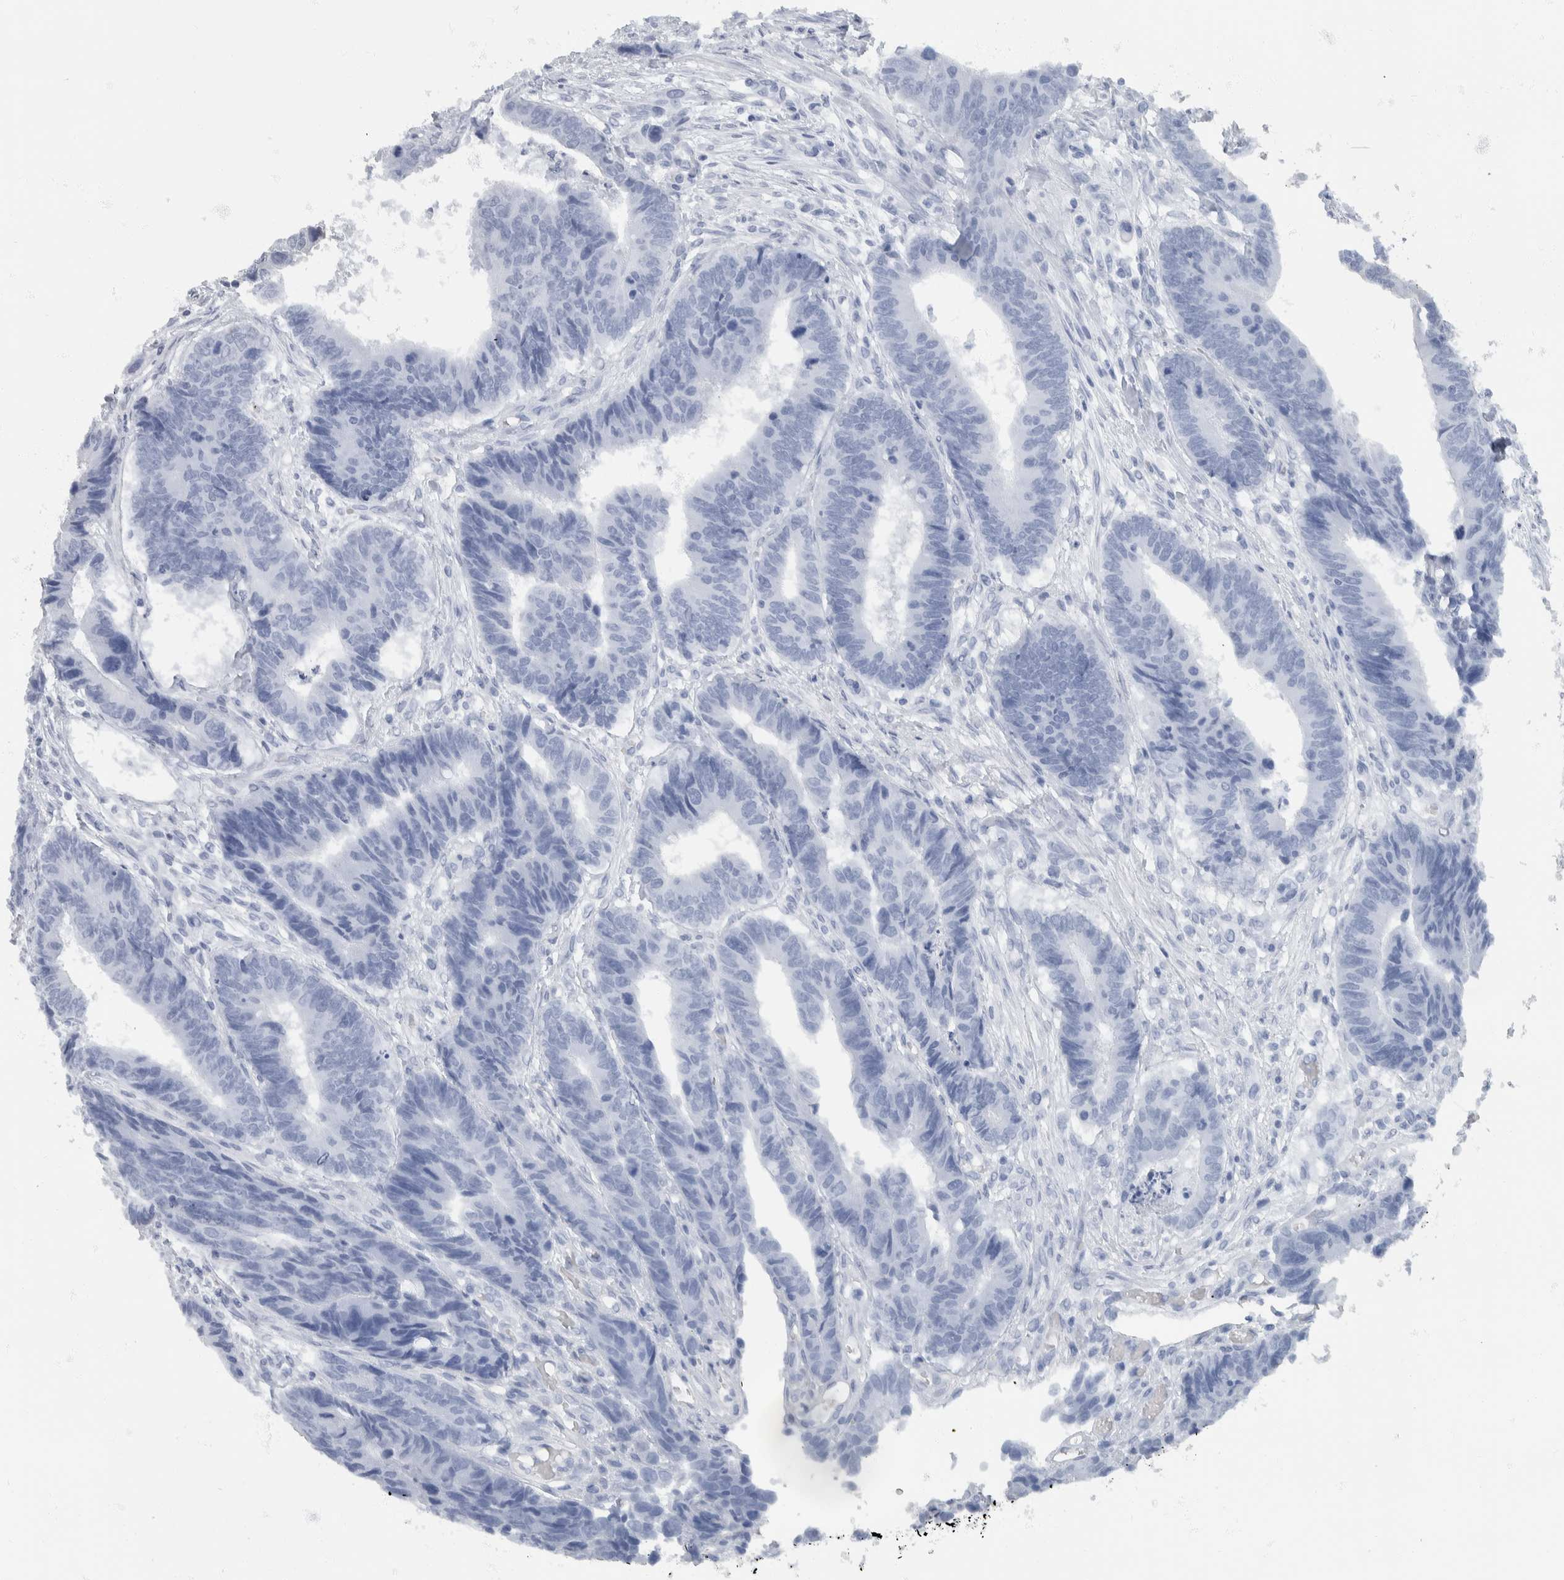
{"staining": {"intensity": "negative", "quantity": "none", "location": "none"}, "tissue": "colorectal cancer", "cell_type": "Tumor cells", "image_type": "cancer", "snomed": [{"axis": "morphology", "description": "Adenocarcinoma, NOS"}, {"axis": "topography", "description": "Rectum"}], "caption": "DAB (3,3'-diaminobenzidine) immunohistochemical staining of human colorectal cancer demonstrates no significant positivity in tumor cells. (DAB (3,3'-diaminobenzidine) immunohistochemistry, high magnification).", "gene": "NEFM", "patient": {"sex": "male", "age": 84}}